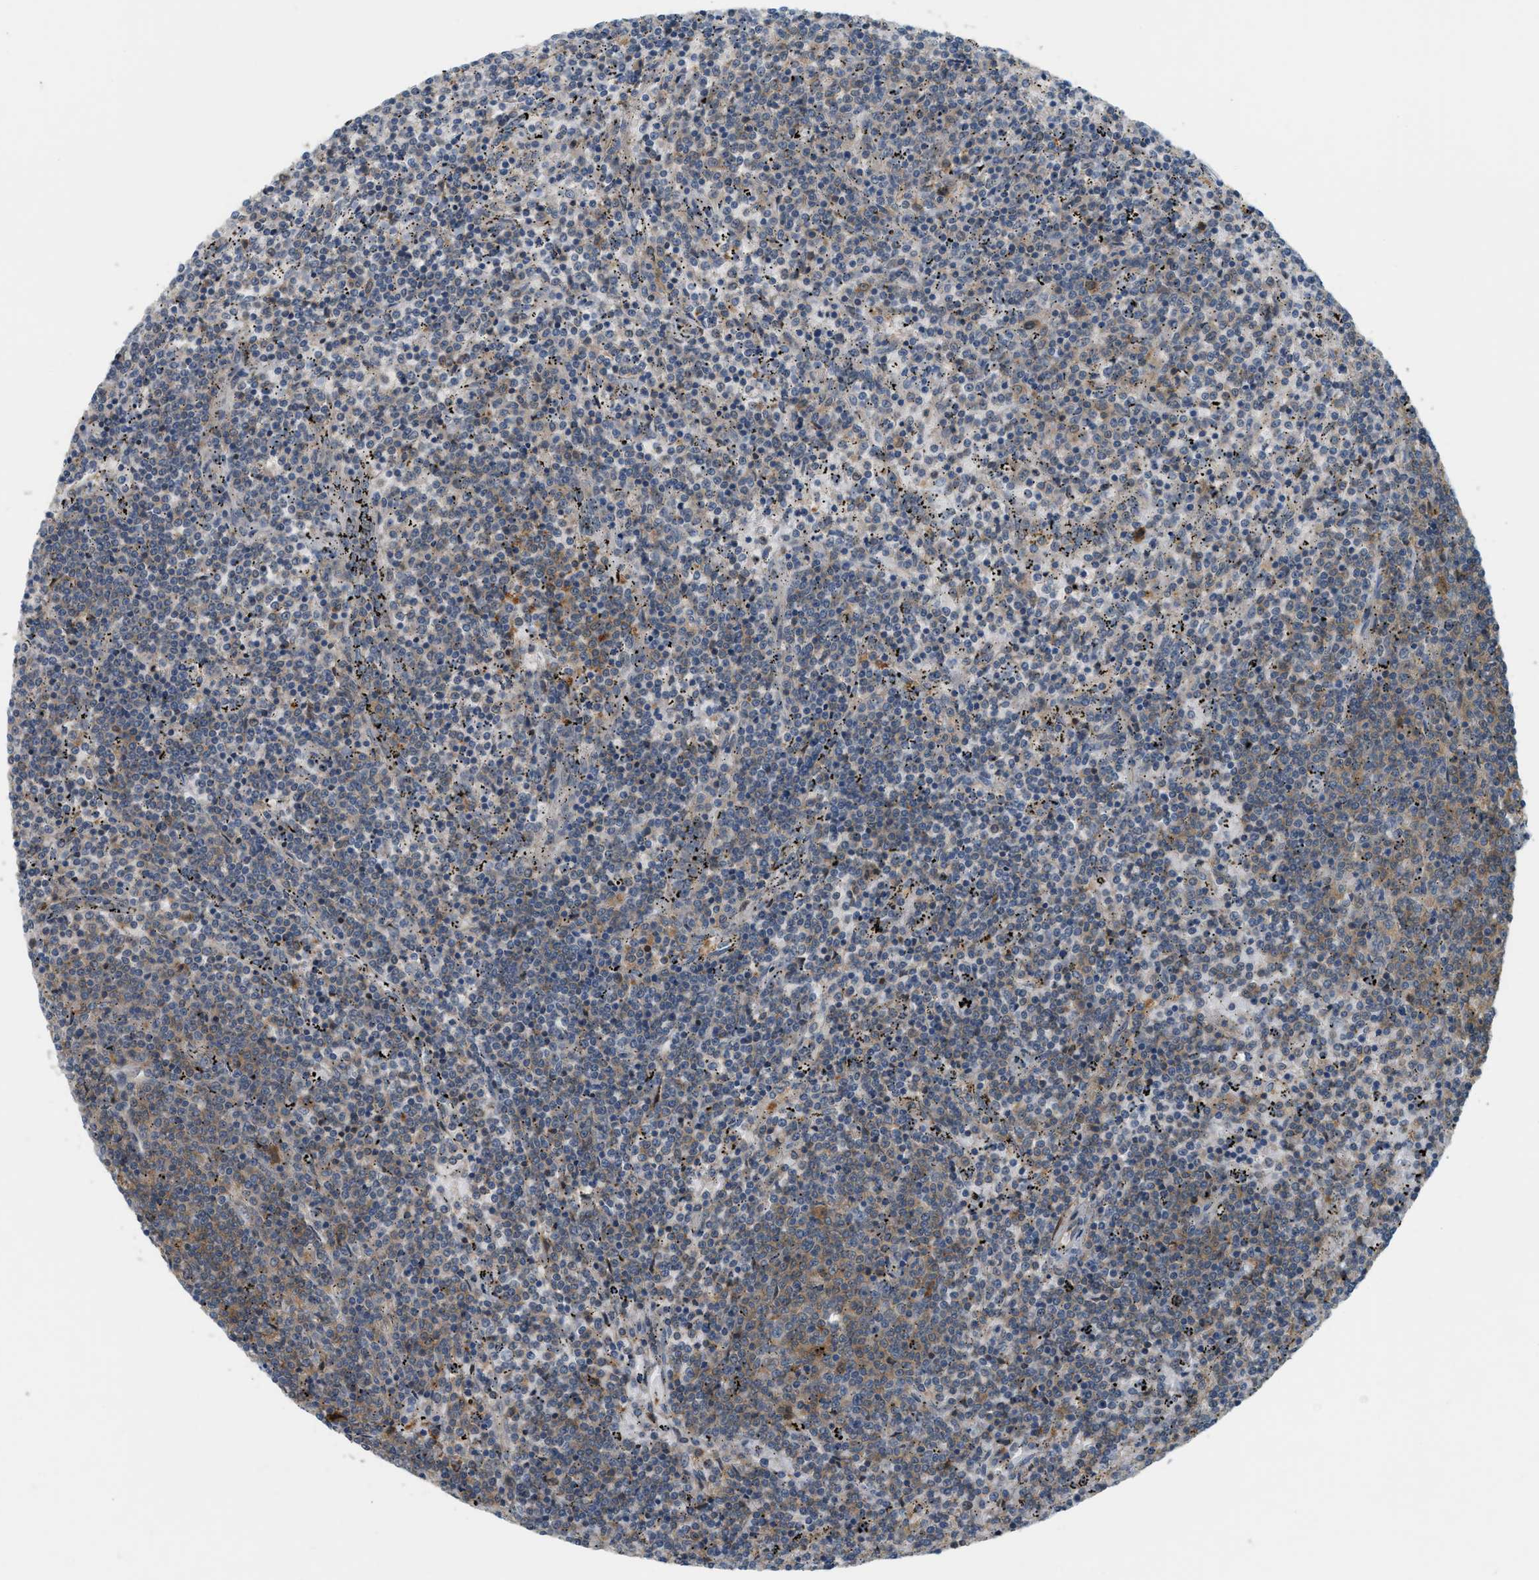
{"staining": {"intensity": "weak", "quantity": ">75%", "location": "cytoplasmic/membranous"}, "tissue": "lymphoma", "cell_type": "Tumor cells", "image_type": "cancer", "snomed": [{"axis": "morphology", "description": "Malignant lymphoma, non-Hodgkin's type, Low grade"}, {"axis": "topography", "description": "Spleen"}], "caption": "The image exhibits immunohistochemical staining of lymphoma. There is weak cytoplasmic/membranous positivity is appreciated in about >75% of tumor cells.", "gene": "PDCL3", "patient": {"sex": "female", "age": 50}}